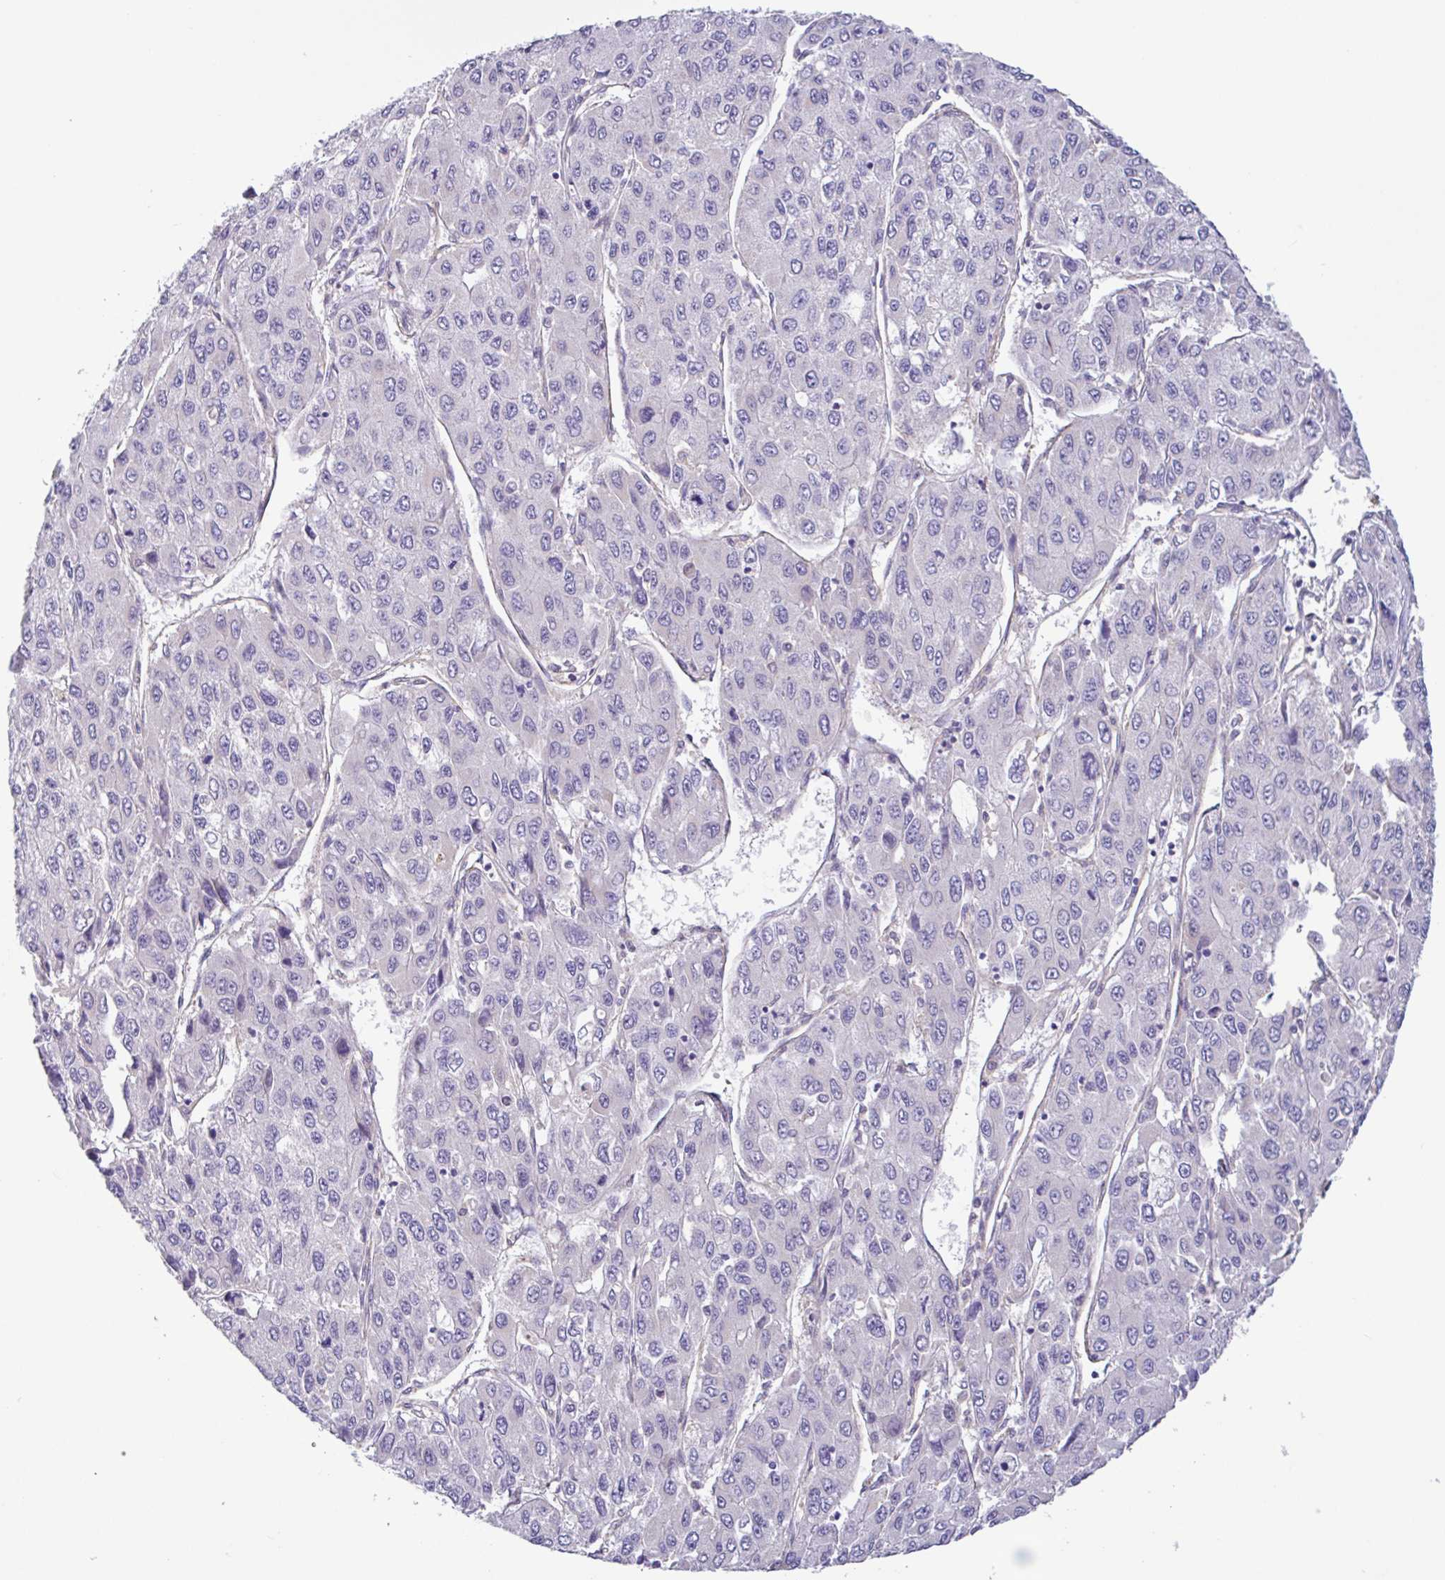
{"staining": {"intensity": "negative", "quantity": "none", "location": "none"}, "tissue": "liver cancer", "cell_type": "Tumor cells", "image_type": "cancer", "snomed": [{"axis": "morphology", "description": "Carcinoma, Hepatocellular, NOS"}, {"axis": "topography", "description": "Liver"}], "caption": "IHC photomicrograph of neoplastic tissue: human liver cancer stained with DAB reveals no significant protein expression in tumor cells.", "gene": "PLCD4", "patient": {"sex": "female", "age": 66}}